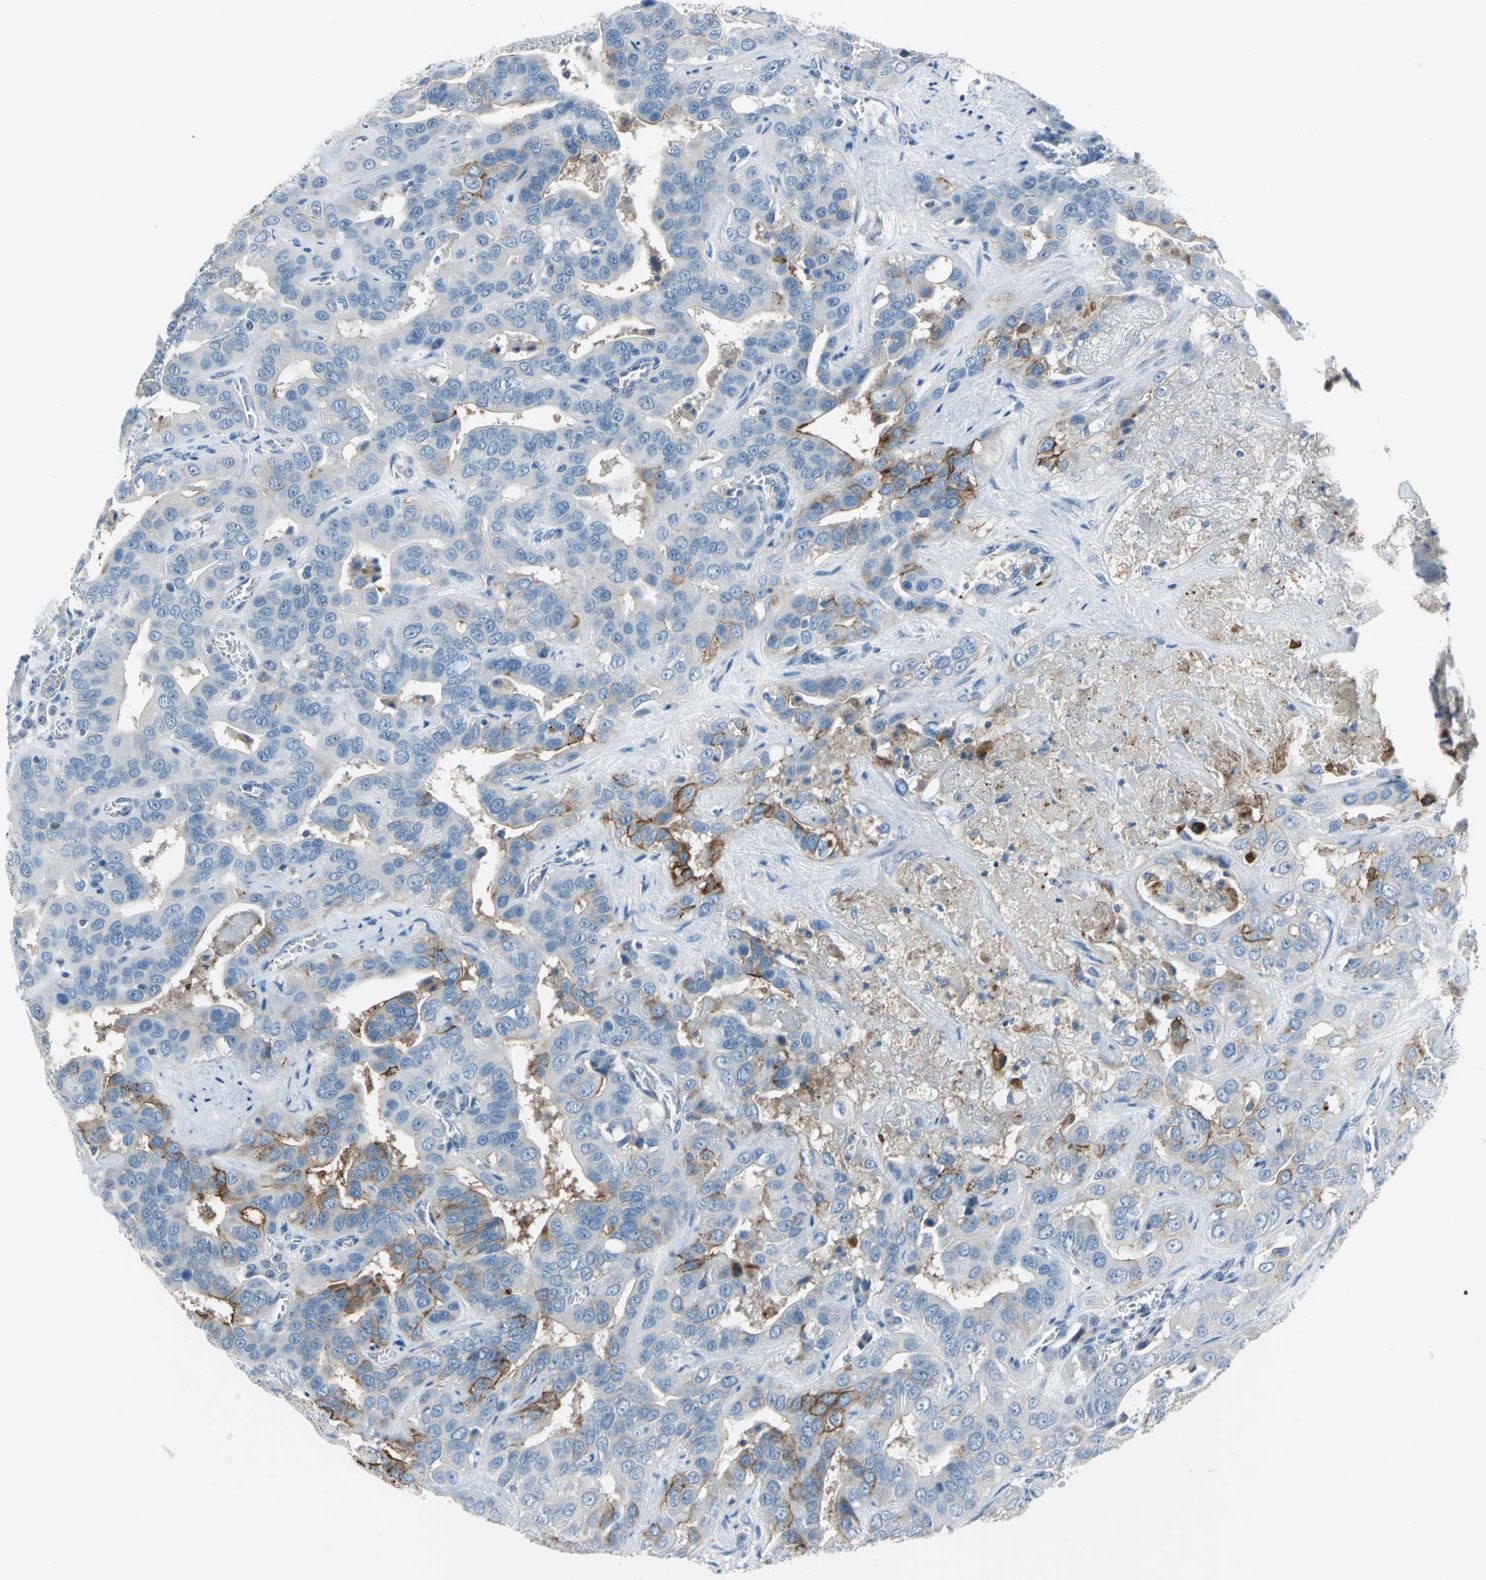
{"staining": {"intensity": "moderate", "quantity": "<25%", "location": "cytoplasmic/membranous"}, "tissue": "liver cancer", "cell_type": "Tumor cells", "image_type": "cancer", "snomed": [{"axis": "morphology", "description": "Cholangiocarcinoma"}, {"axis": "topography", "description": "Liver"}], "caption": "The image shows immunohistochemical staining of cholangiocarcinoma (liver). There is moderate cytoplasmic/membranous positivity is appreciated in about <25% of tumor cells.", "gene": "MUC4", "patient": {"sex": "female", "age": 52}}